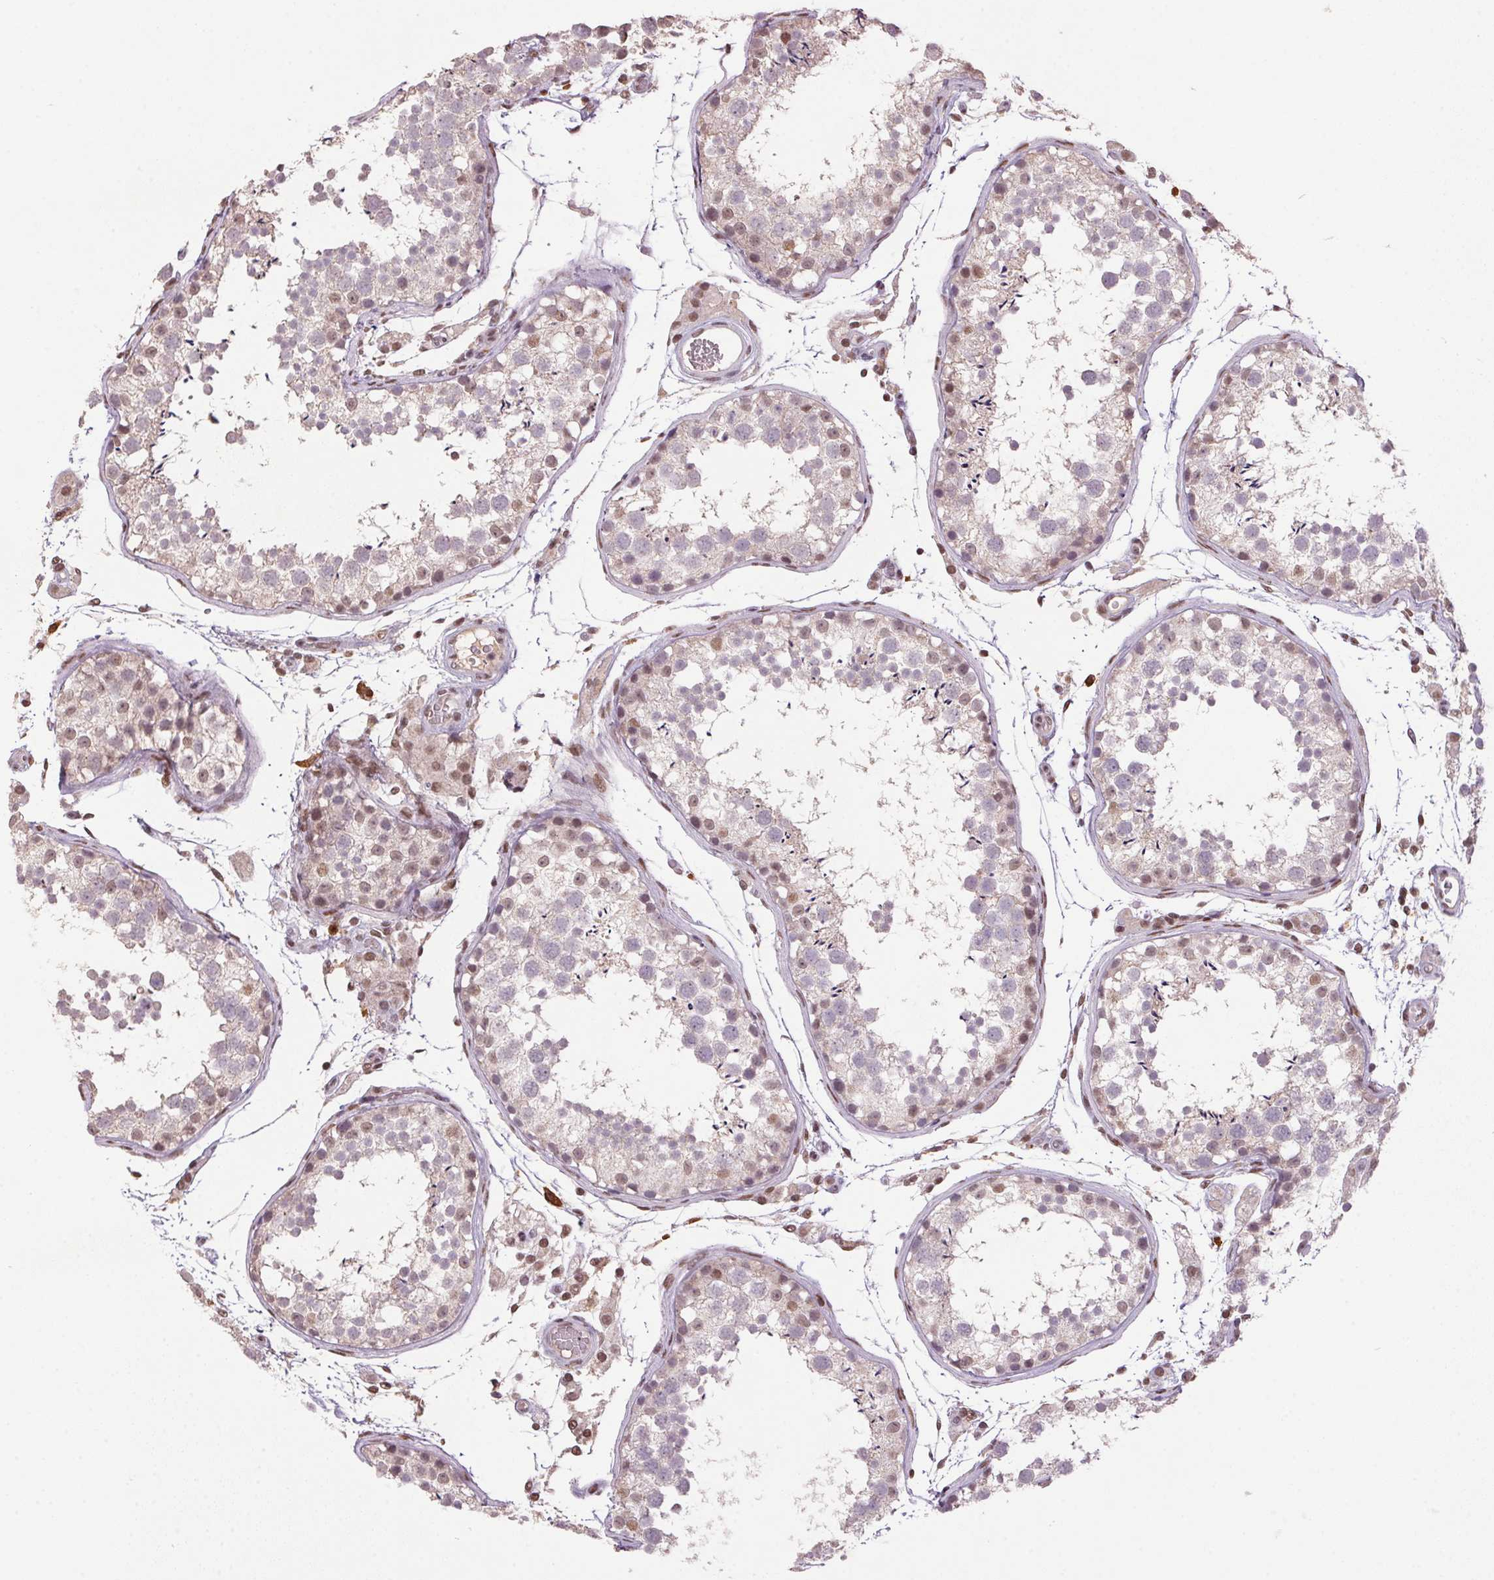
{"staining": {"intensity": "weak", "quantity": "25%-75%", "location": "nuclear"}, "tissue": "testis", "cell_type": "Cells in seminiferous ducts", "image_type": "normal", "snomed": [{"axis": "morphology", "description": "Normal tissue, NOS"}, {"axis": "topography", "description": "Testis"}], "caption": "This is an image of immunohistochemistry (IHC) staining of unremarkable testis, which shows weak staining in the nuclear of cells in seminiferous ducts.", "gene": "ZBTB4", "patient": {"sex": "male", "age": 29}}